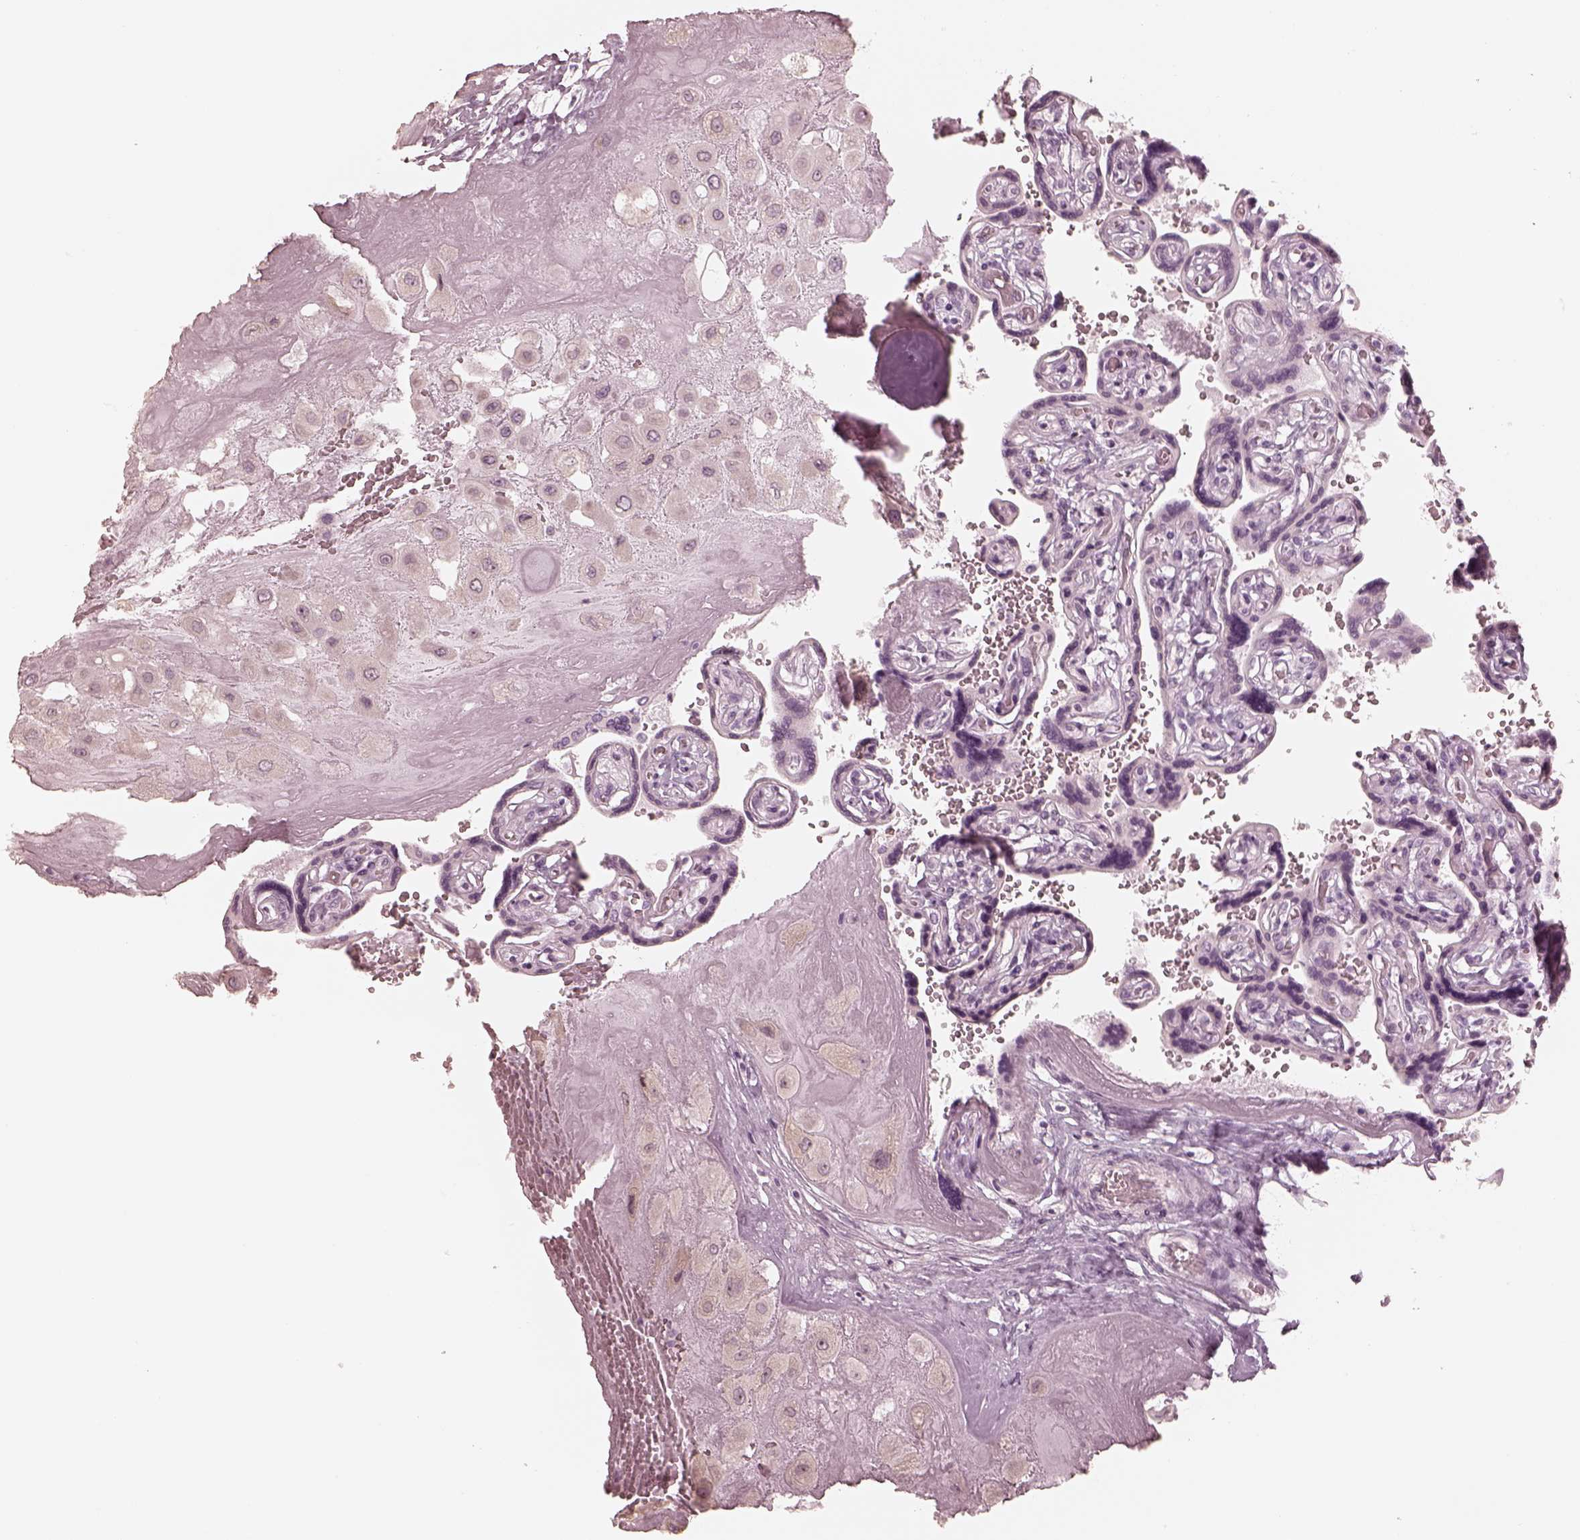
{"staining": {"intensity": "negative", "quantity": "none", "location": "none"}, "tissue": "placenta", "cell_type": "Decidual cells", "image_type": "normal", "snomed": [{"axis": "morphology", "description": "Normal tissue, NOS"}, {"axis": "topography", "description": "Placenta"}], "caption": "The micrograph shows no staining of decidual cells in normal placenta. The staining was performed using DAB to visualize the protein expression in brown, while the nuclei were stained in blue with hematoxylin (Magnification: 20x).", "gene": "CALR3", "patient": {"sex": "female", "age": 32}}